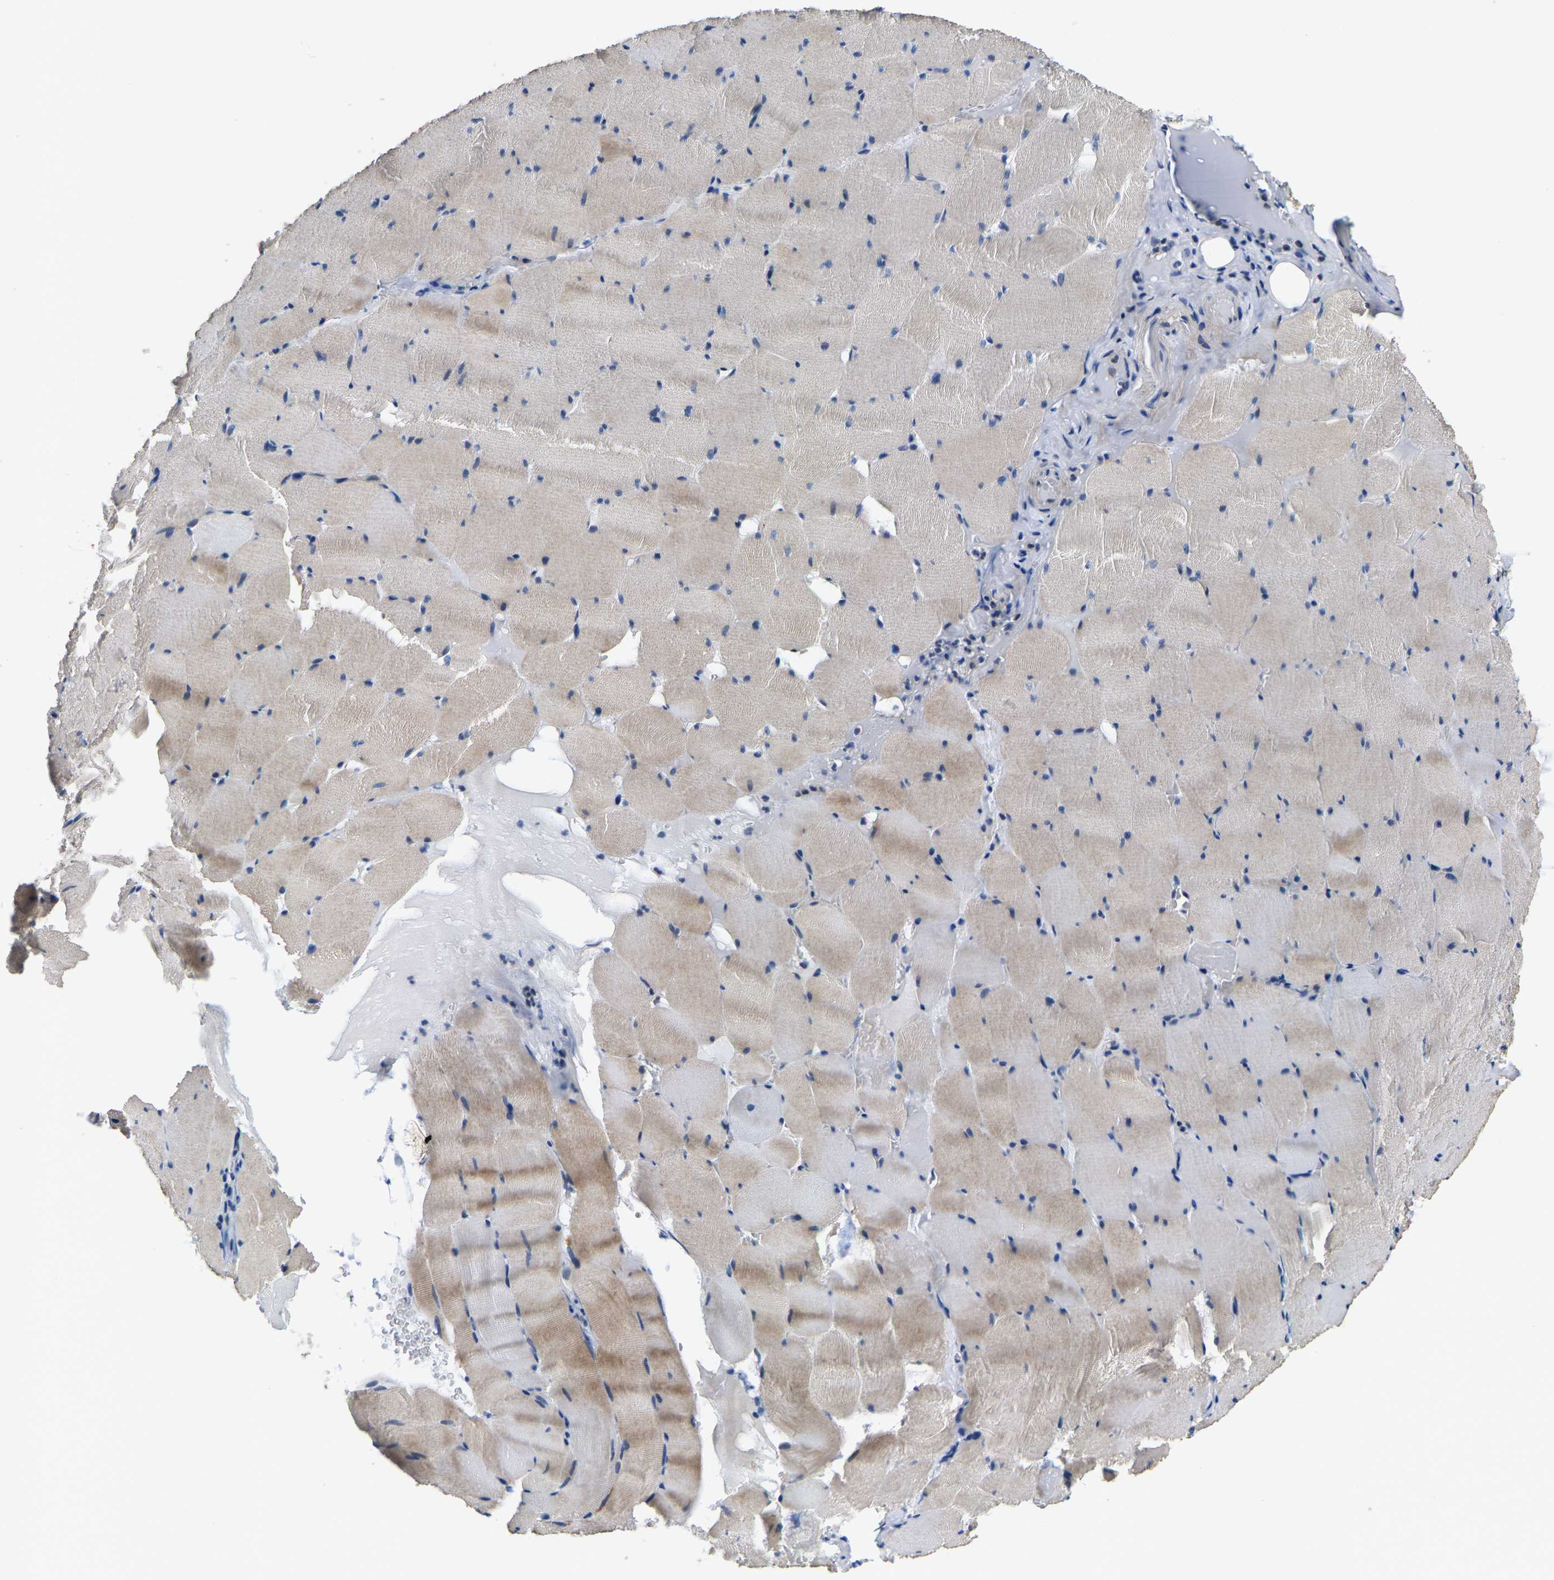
{"staining": {"intensity": "moderate", "quantity": "25%-75%", "location": "cytoplasmic/membranous"}, "tissue": "skeletal muscle", "cell_type": "Myocytes", "image_type": "normal", "snomed": [{"axis": "morphology", "description": "Normal tissue, NOS"}, {"axis": "topography", "description": "Skeletal muscle"}], "caption": "Immunohistochemistry (DAB) staining of benign human skeletal muscle demonstrates moderate cytoplasmic/membranous protein positivity in about 25%-75% of myocytes.", "gene": "KLHL1", "patient": {"sex": "male", "age": 62}}